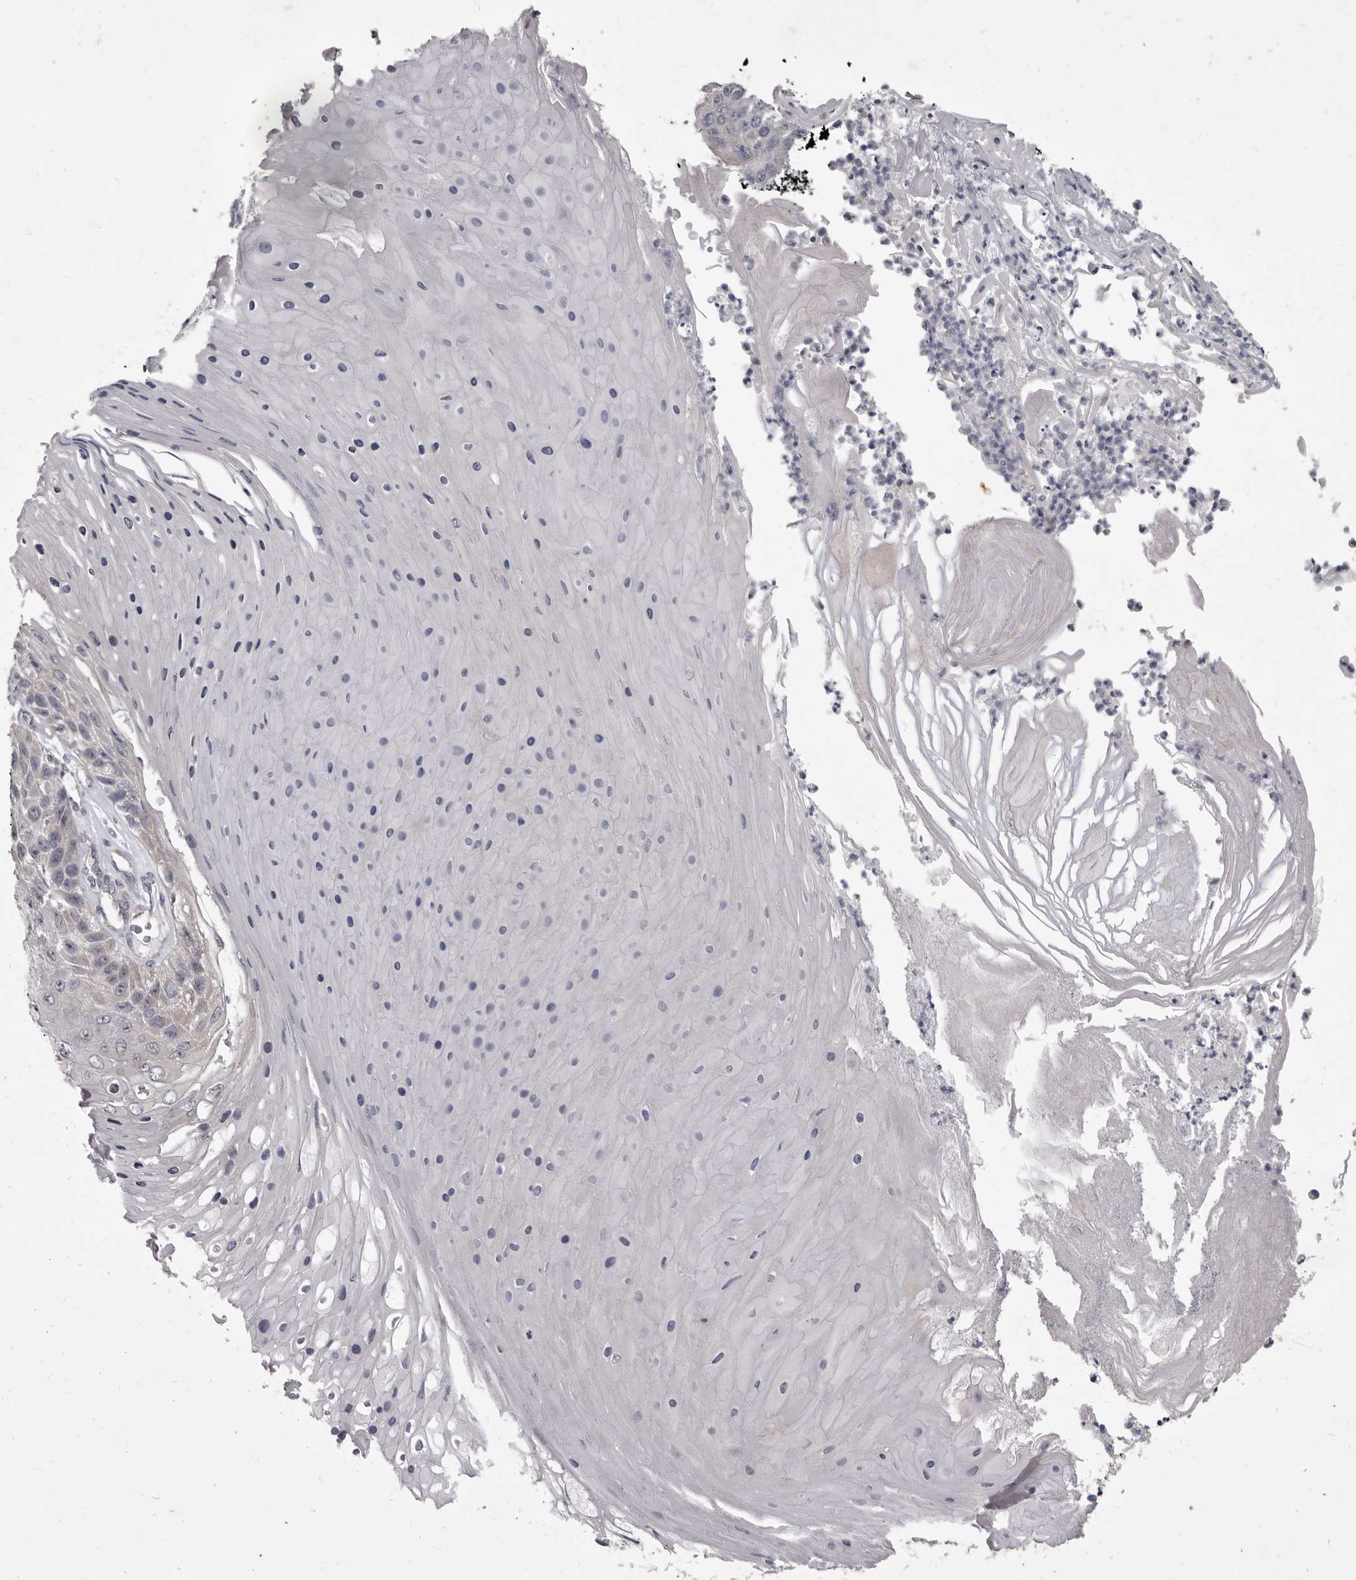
{"staining": {"intensity": "negative", "quantity": "none", "location": "none"}, "tissue": "skin cancer", "cell_type": "Tumor cells", "image_type": "cancer", "snomed": [{"axis": "morphology", "description": "Squamous cell carcinoma, NOS"}, {"axis": "topography", "description": "Skin"}], "caption": "This is a histopathology image of immunohistochemistry (IHC) staining of skin cancer, which shows no expression in tumor cells.", "gene": "GSK3B", "patient": {"sex": "female", "age": 88}}